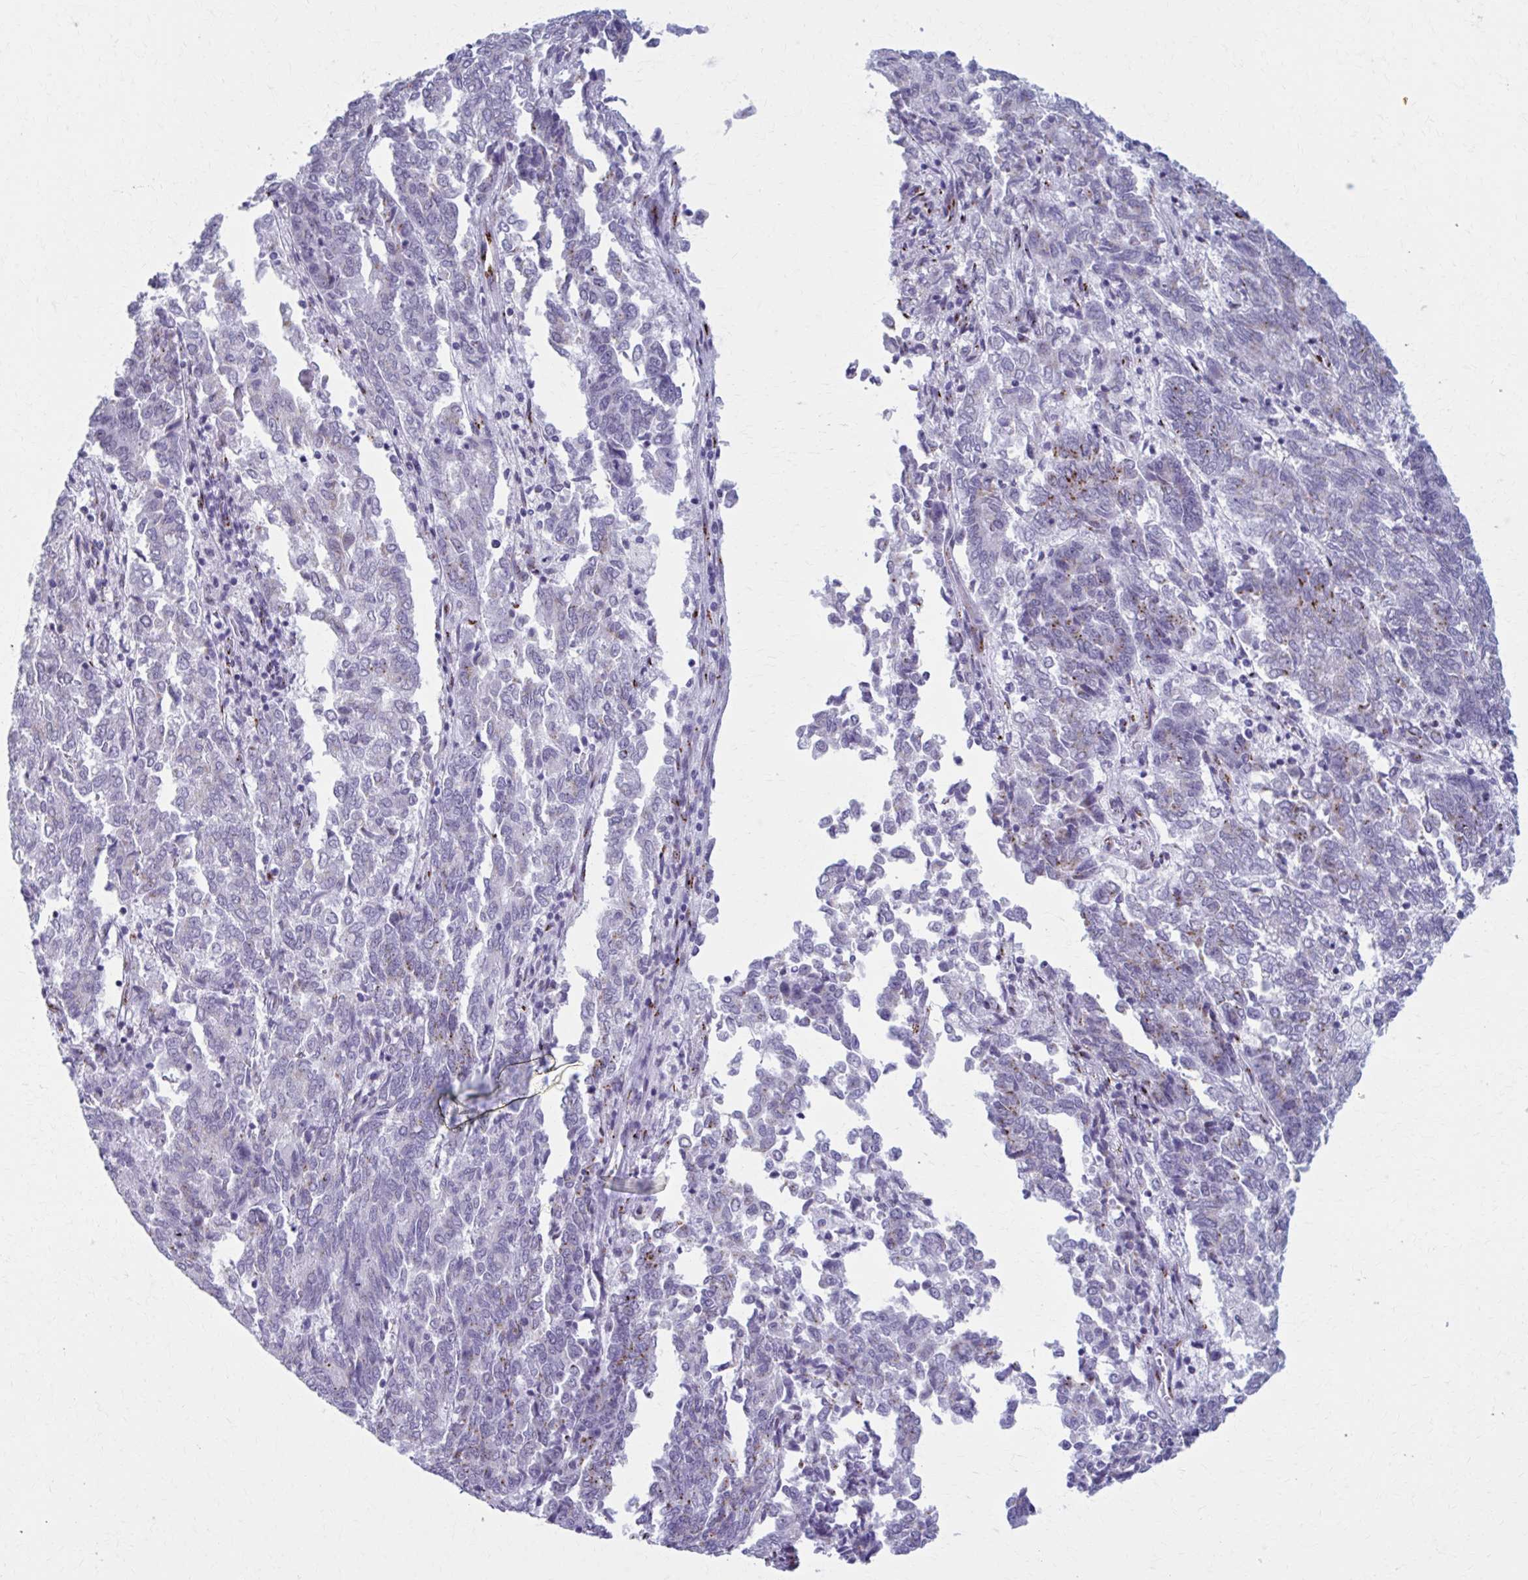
{"staining": {"intensity": "moderate", "quantity": "<25%", "location": "cytoplasmic/membranous"}, "tissue": "endometrial cancer", "cell_type": "Tumor cells", "image_type": "cancer", "snomed": [{"axis": "morphology", "description": "Adenocarcinoma, NOS"}, {"axis": "topography", "description": "Endometrium"}], "caption": "An image of human endometrial cancer (adenocarcinoma) stained for a protein displays moderate cytoplasmic/membranous brown staining in tumor cells. (brown staining indicates protein expression, while blue staining denotes nuclei).", "gene": "ZNF682", "patient": {"sex": "female", "age": 80}}